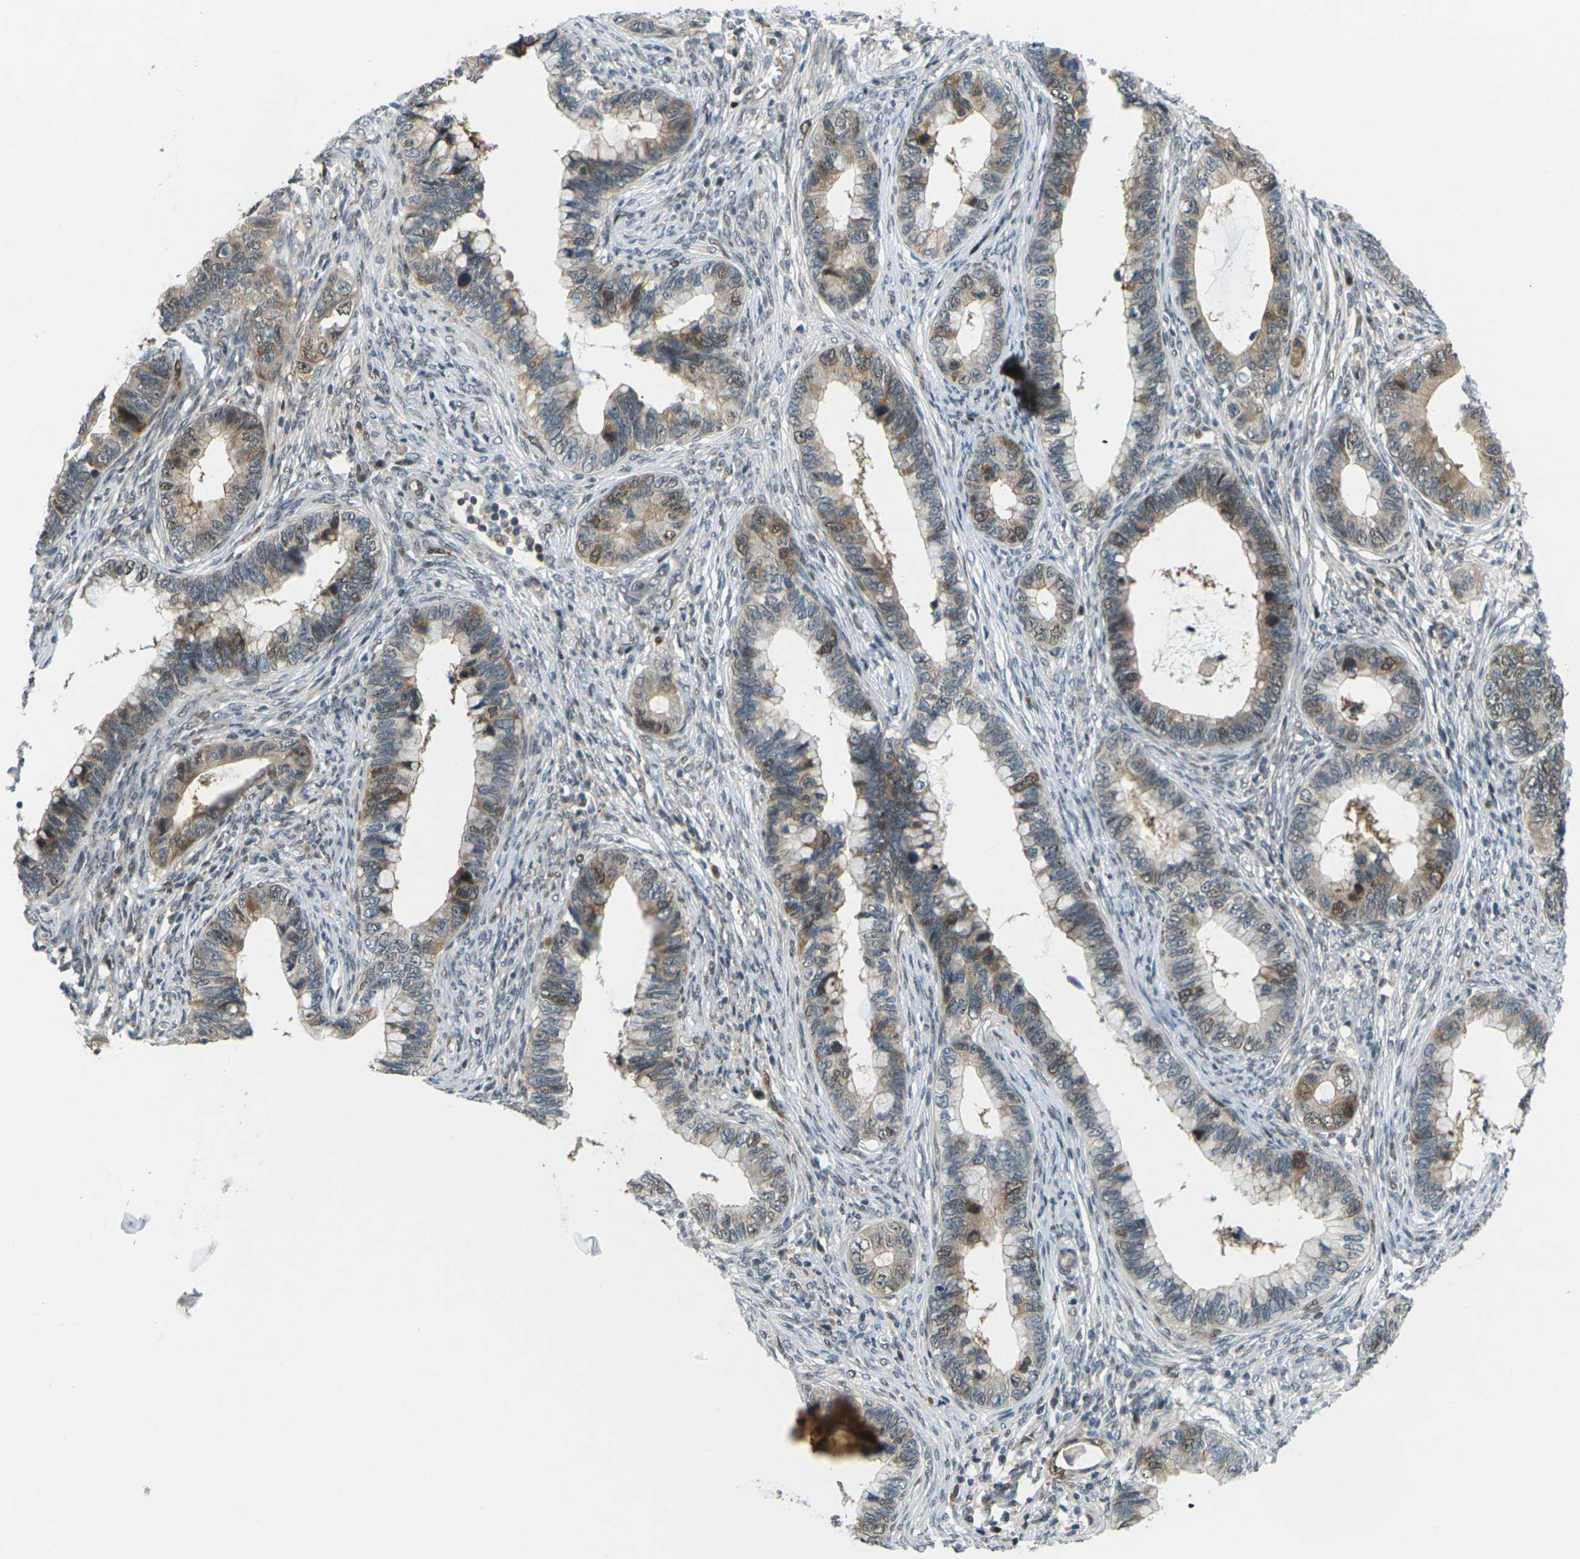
{"staining": {"intensity": "moderate", "quantity": "25%-75%", "location": "cytoplasmic/membranous,nuclear"}, "tissue": "cervical cancer", "cell_type": "Tumor cells", "image_type": "cancer", "snomed": [{"axis": "morphology", "description": "Adenocarcinoma, NOS"}, {"axis": "topography", "description": "Cervix"}], "caption": "Tumor cells reveal moderate cytoplasmic/membranous and nuclear positivity in approximately 25%-75% of cells in cervical adenocarcinoma.", "gene": "UBE2S", "patient": {"sex": "female", "age": 44}}